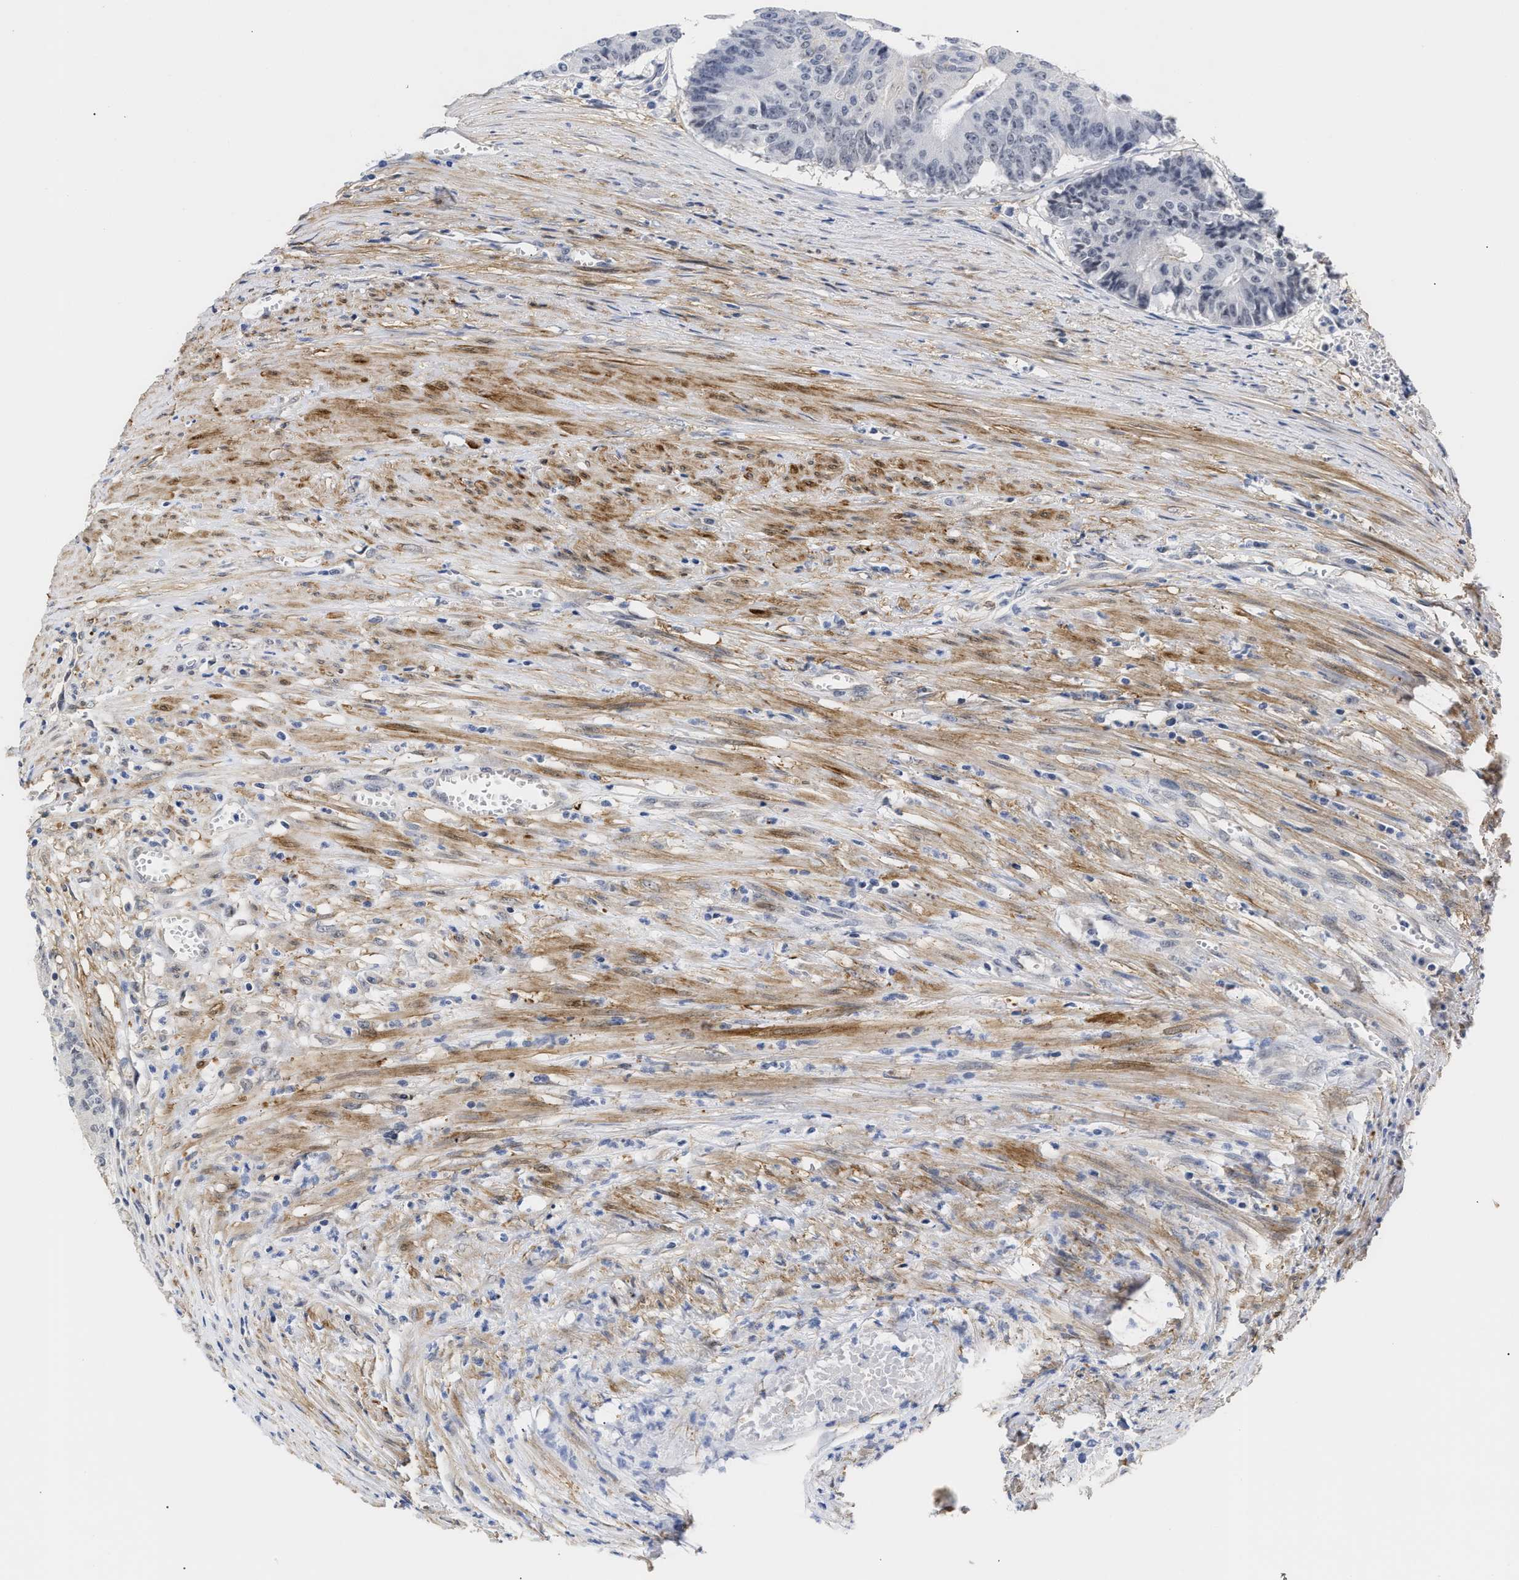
{"staining": {"intensity": "negative", "quantity": "none", "location": "none"}, "tissue": "colorectal cancer", "cell_type": "Tumor cells", "image_type": "cancer", "snomed": [{"axis": "morphology", "description": "Adenocarcinoma, NOS"}, {"axis": "topography", "description": "Colon"}], "caption": "Immunohistochemical staining of human adenocarcinoma (colorectal) shows no significant staining in tumor cells.", "gene": "AHNAK2", "patient": {"sex": "male", "age": 87}}